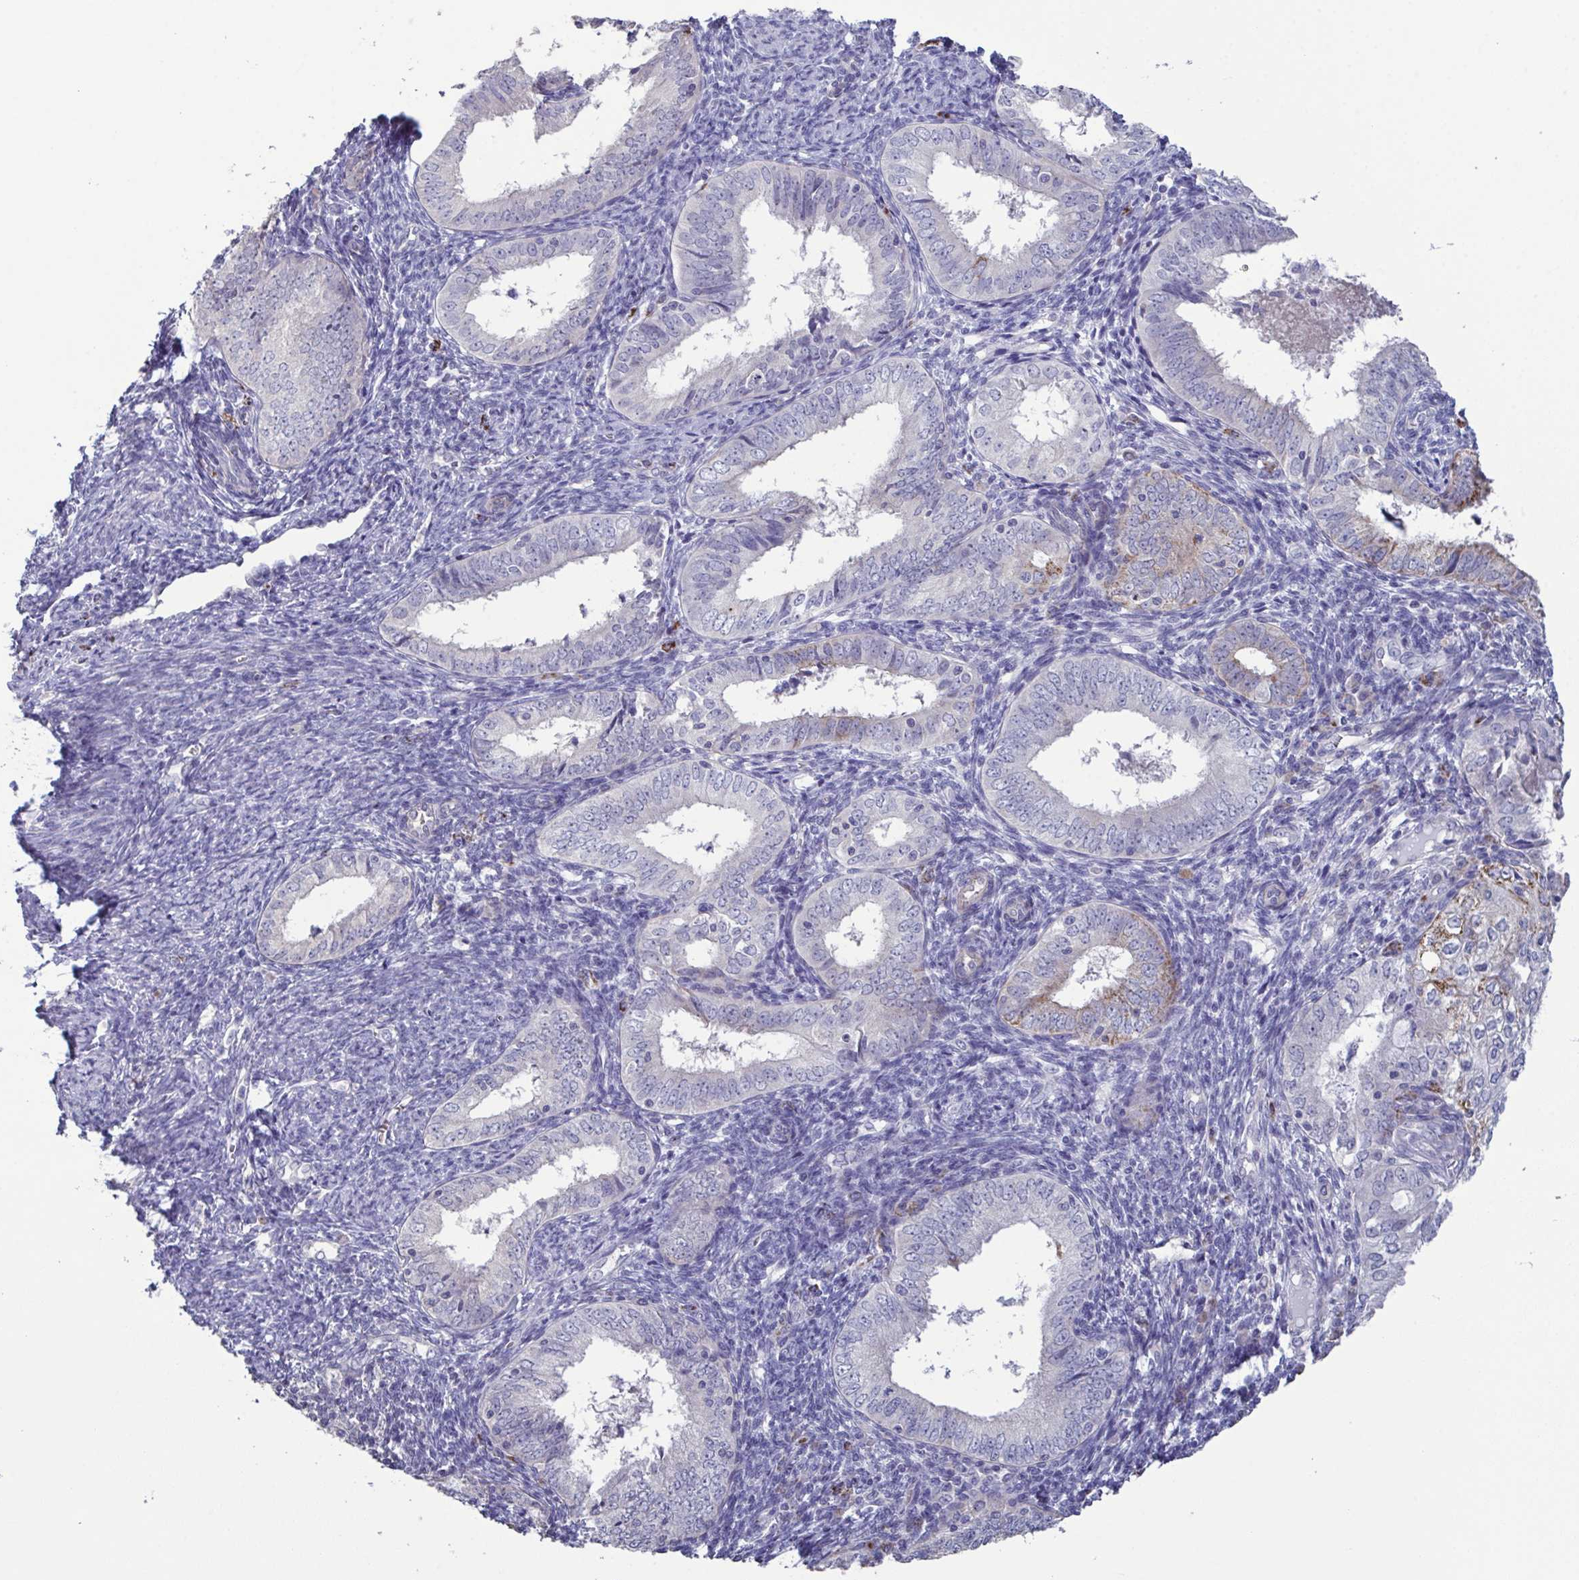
{"staining": {"intensity": "negative", "quantity": "none", "location": "none"}, "tissue": "endometrial cancer", "cell_type": "Tumor cells", "image_type": "cancer", "snomed": [{"axis": "morphology", "description": "Adenocarcinoma, NOS"}, {"axis": "topography", "description": "Endometrium"}], "caption": "Immunohistochemical staining of human endometrial cancer (adenocarcinoma) shows no significant expression in tumor cells.", "gene": "GLDC", "patient": {"sex": "female", "age": 55}}